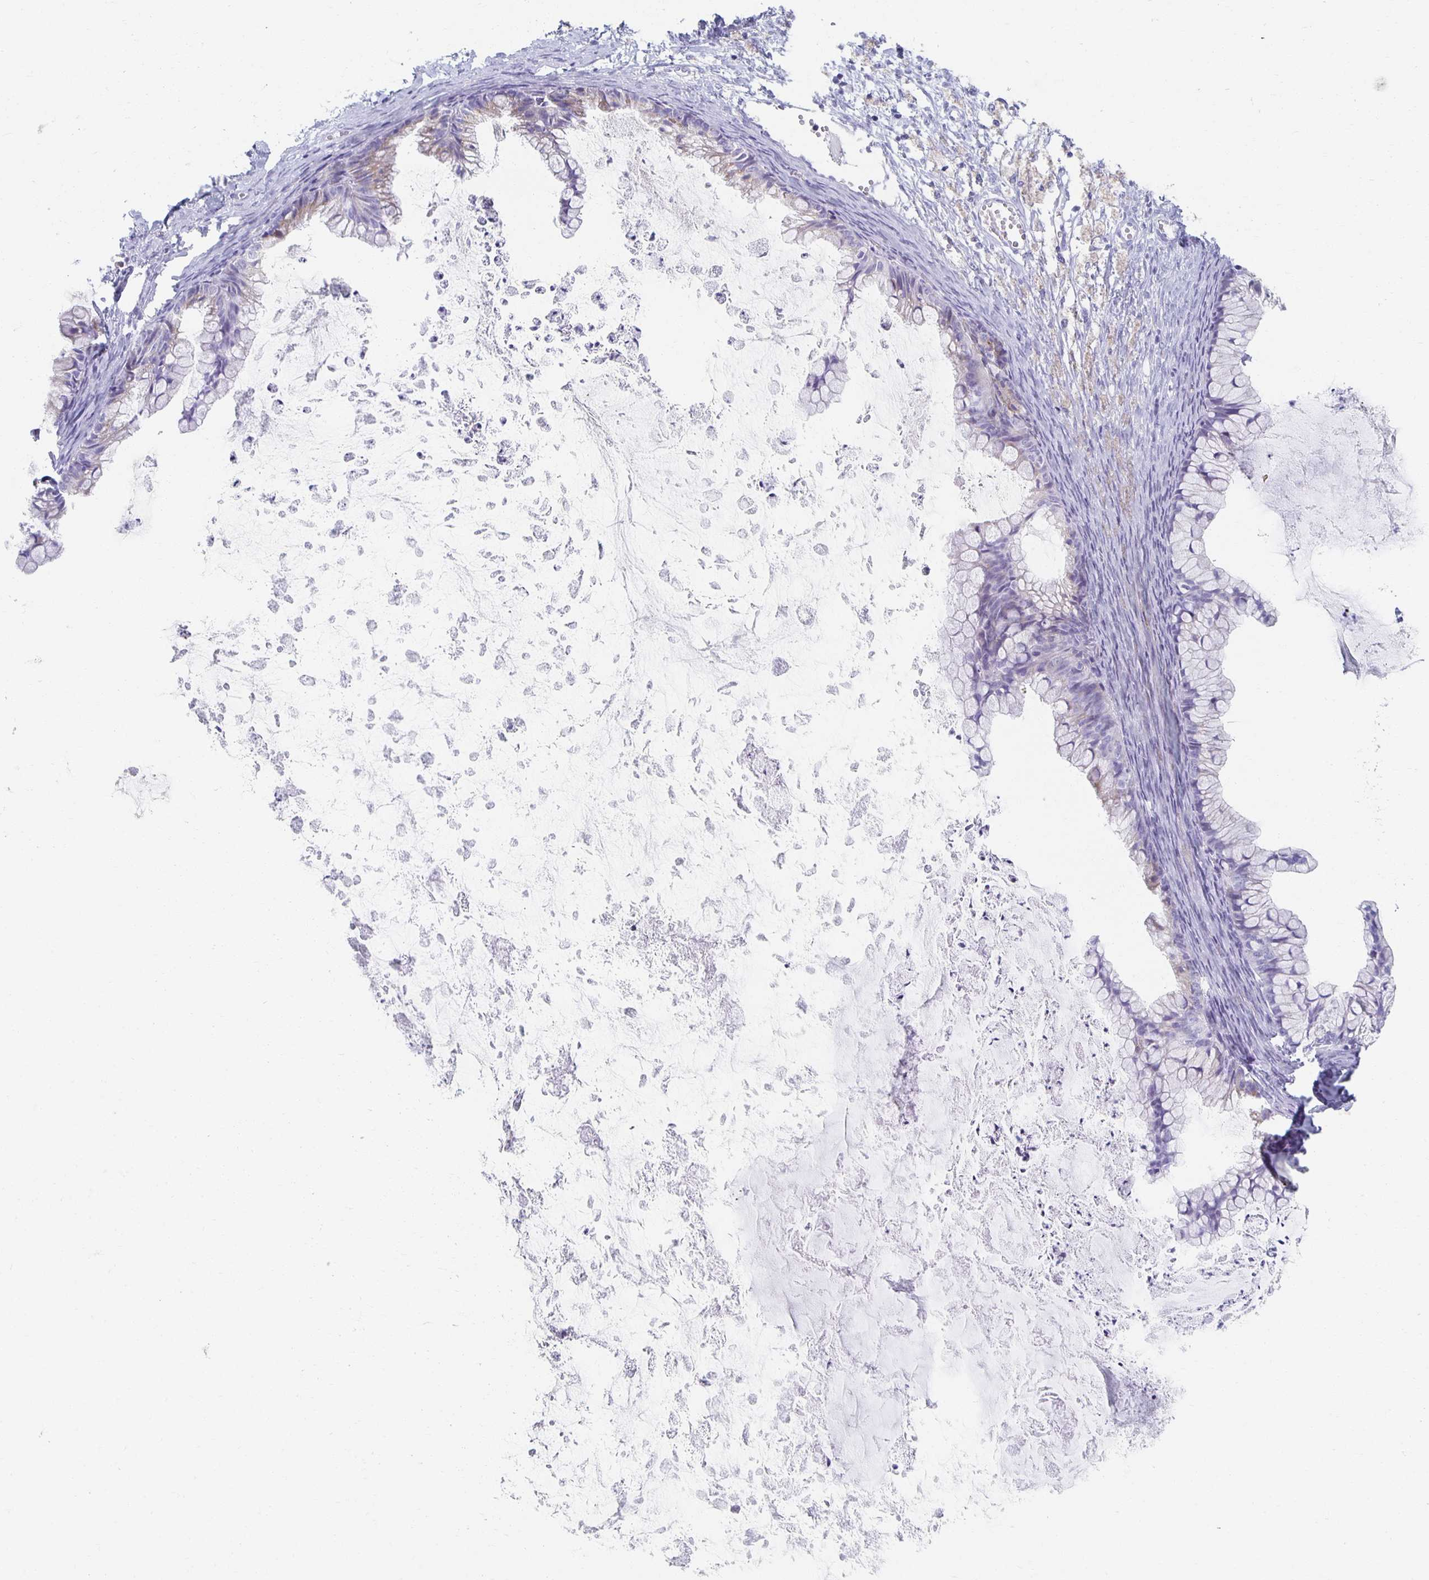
{"staining": {"intensity": "weak", "quantity": "<25%", "location": "cytoplasmic/membranous"}, "tissue": "ovarian cancer", "cell_type": "Tumor cells", "image_type": "cancer", "snomed": [{"axis": "morphology", "description": "Cystadenocarcinoma, mucinous, NOS"}, {"axis": "topography", "description": "Ovary"}], "caption": "Protein analysis of mucinous cystadenocarcinoma (ovarian) displays no significant staining in tumor cells.", "gene": "TEX44", "patient": {"sex": "female", "age": 35}}